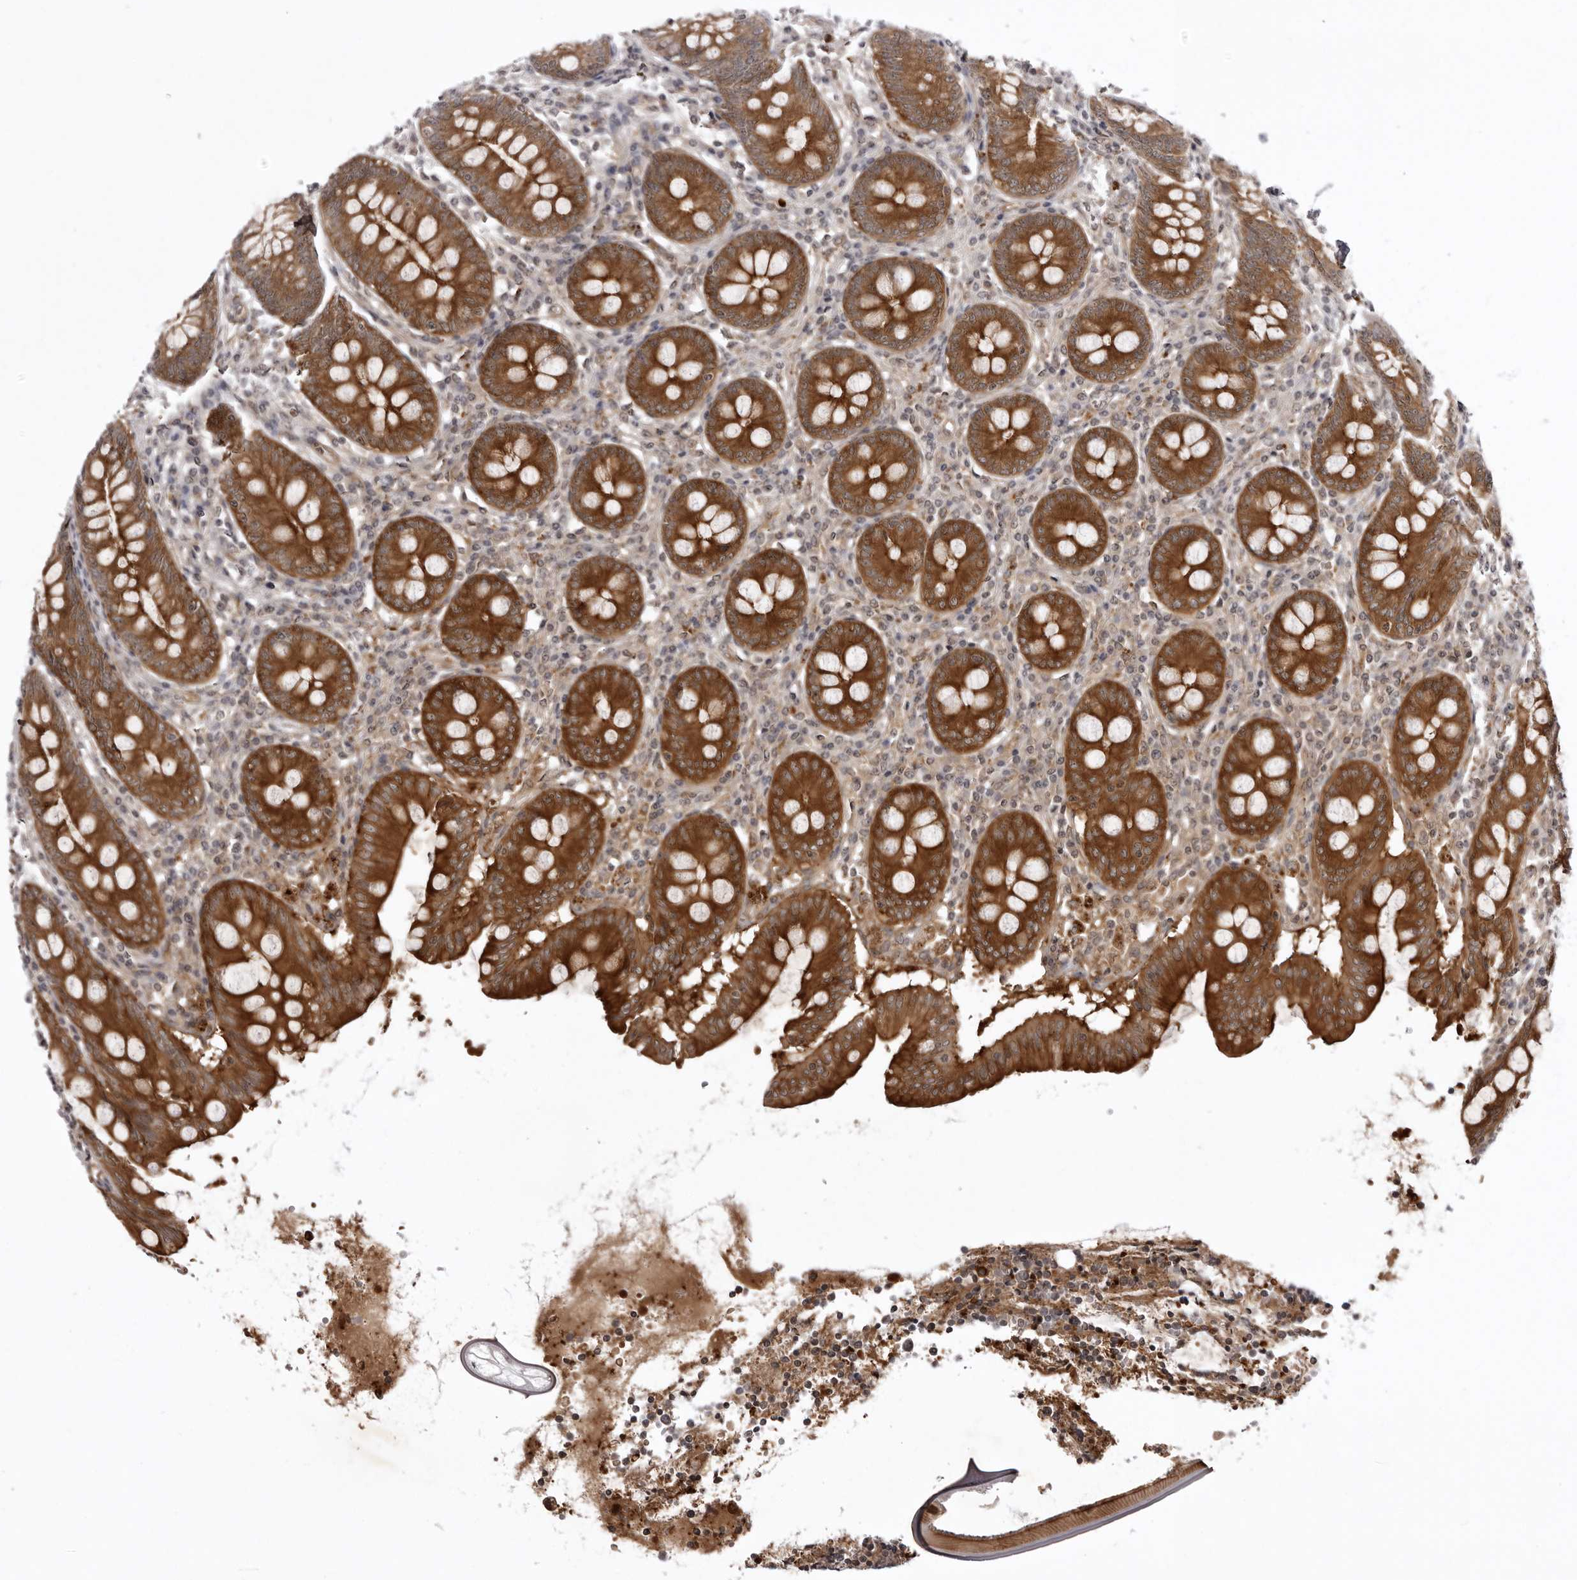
{"staining": {"intensity": "strong", "quantity": ">75%", "location": "cytoplasmic/membranous"}, "tissue": "appendix", "cell_type": "Glandular cells", "image_type": "normal", "snomed": [{"axis": "morphology", "description": "Normal tissue, NOS"}, {"axis": "topography", "description": "Appendix"}], "caption": "Glandular cells show high levels of strong cytoplasmic/membranous staining in about >75% of cells in benign human appendix.", "gene": "USP43", "patient": {"sex": "female", "age": 54}}